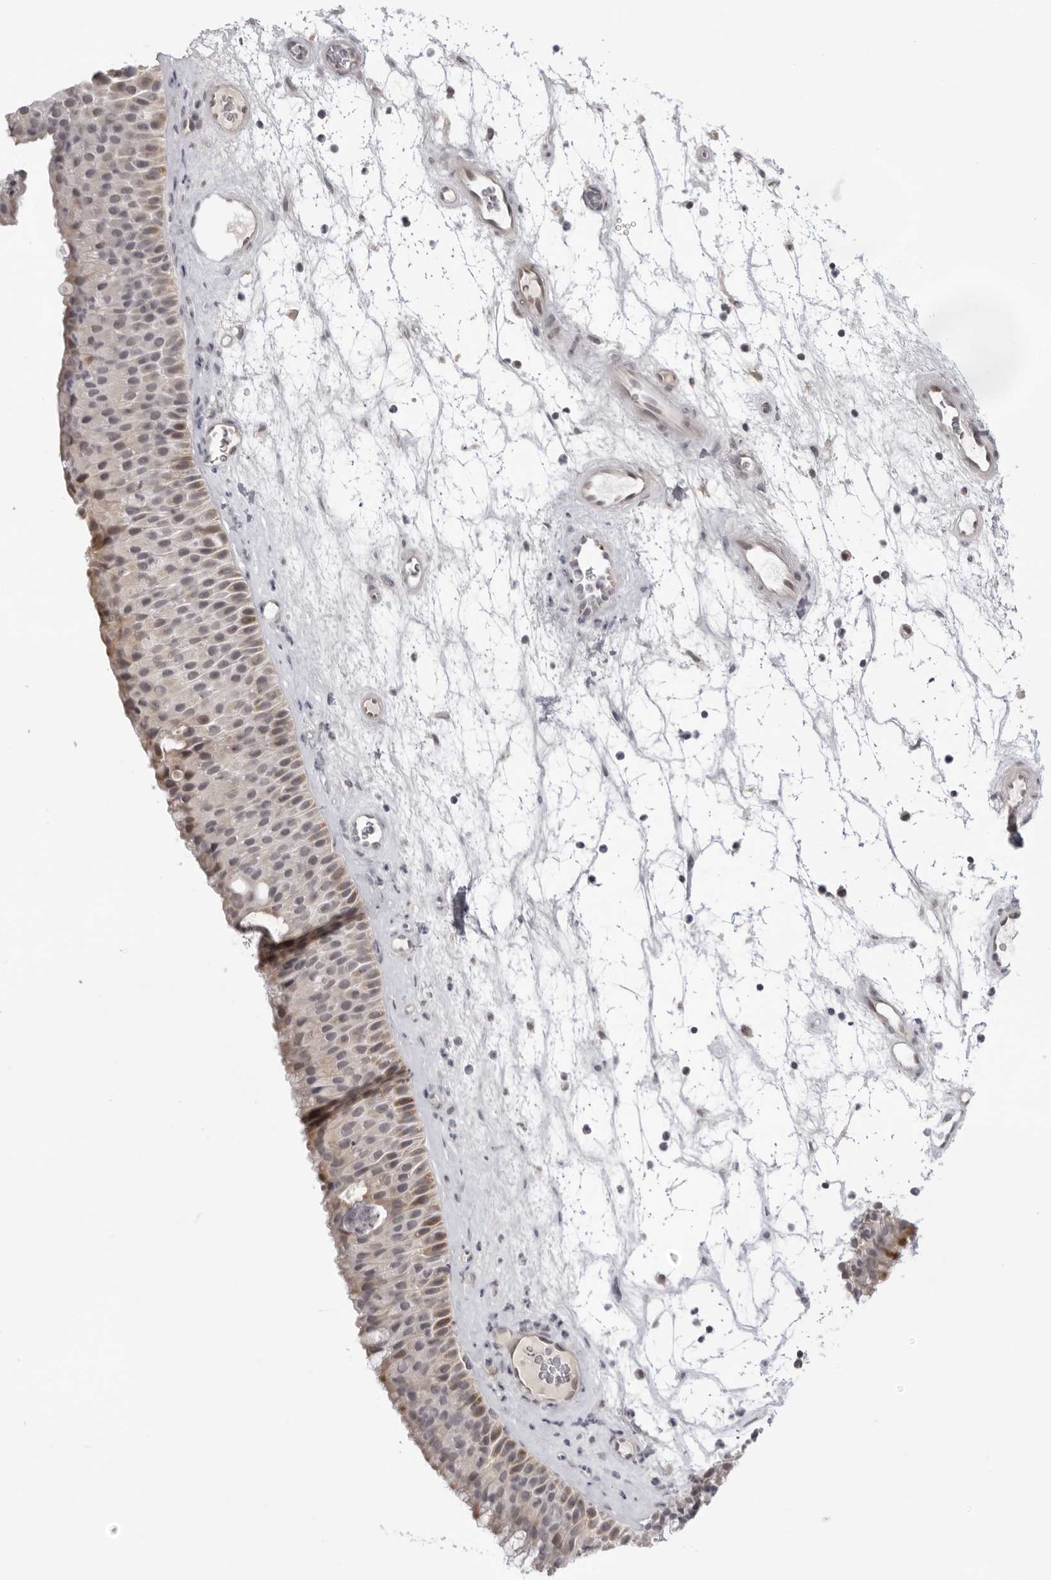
{"staining": {"intensity": "moderate", "quantity": "25%-75%", "location": "cytoplasmic/membranous"}, "tissue": "nasopharynx", "cell_type": "Respiratory epithelial cells", "image_type": "normal", "snomed": [{"axis": "morphology", "description": "Normal tissue, NOS"}, {"axis": "topography", "description": "Nasopharynx"}], "caption": "Protein staining reveals moderate cytoplasmic/membranous positivity in approximately 25%-75% of respiratory epithelial cells in unremarkable nasopharynx. (Brightfield microscopy of DAB IHC at high magnification).", "gene": "ACP6", "patient": {"sex": "male", "age": 64}}